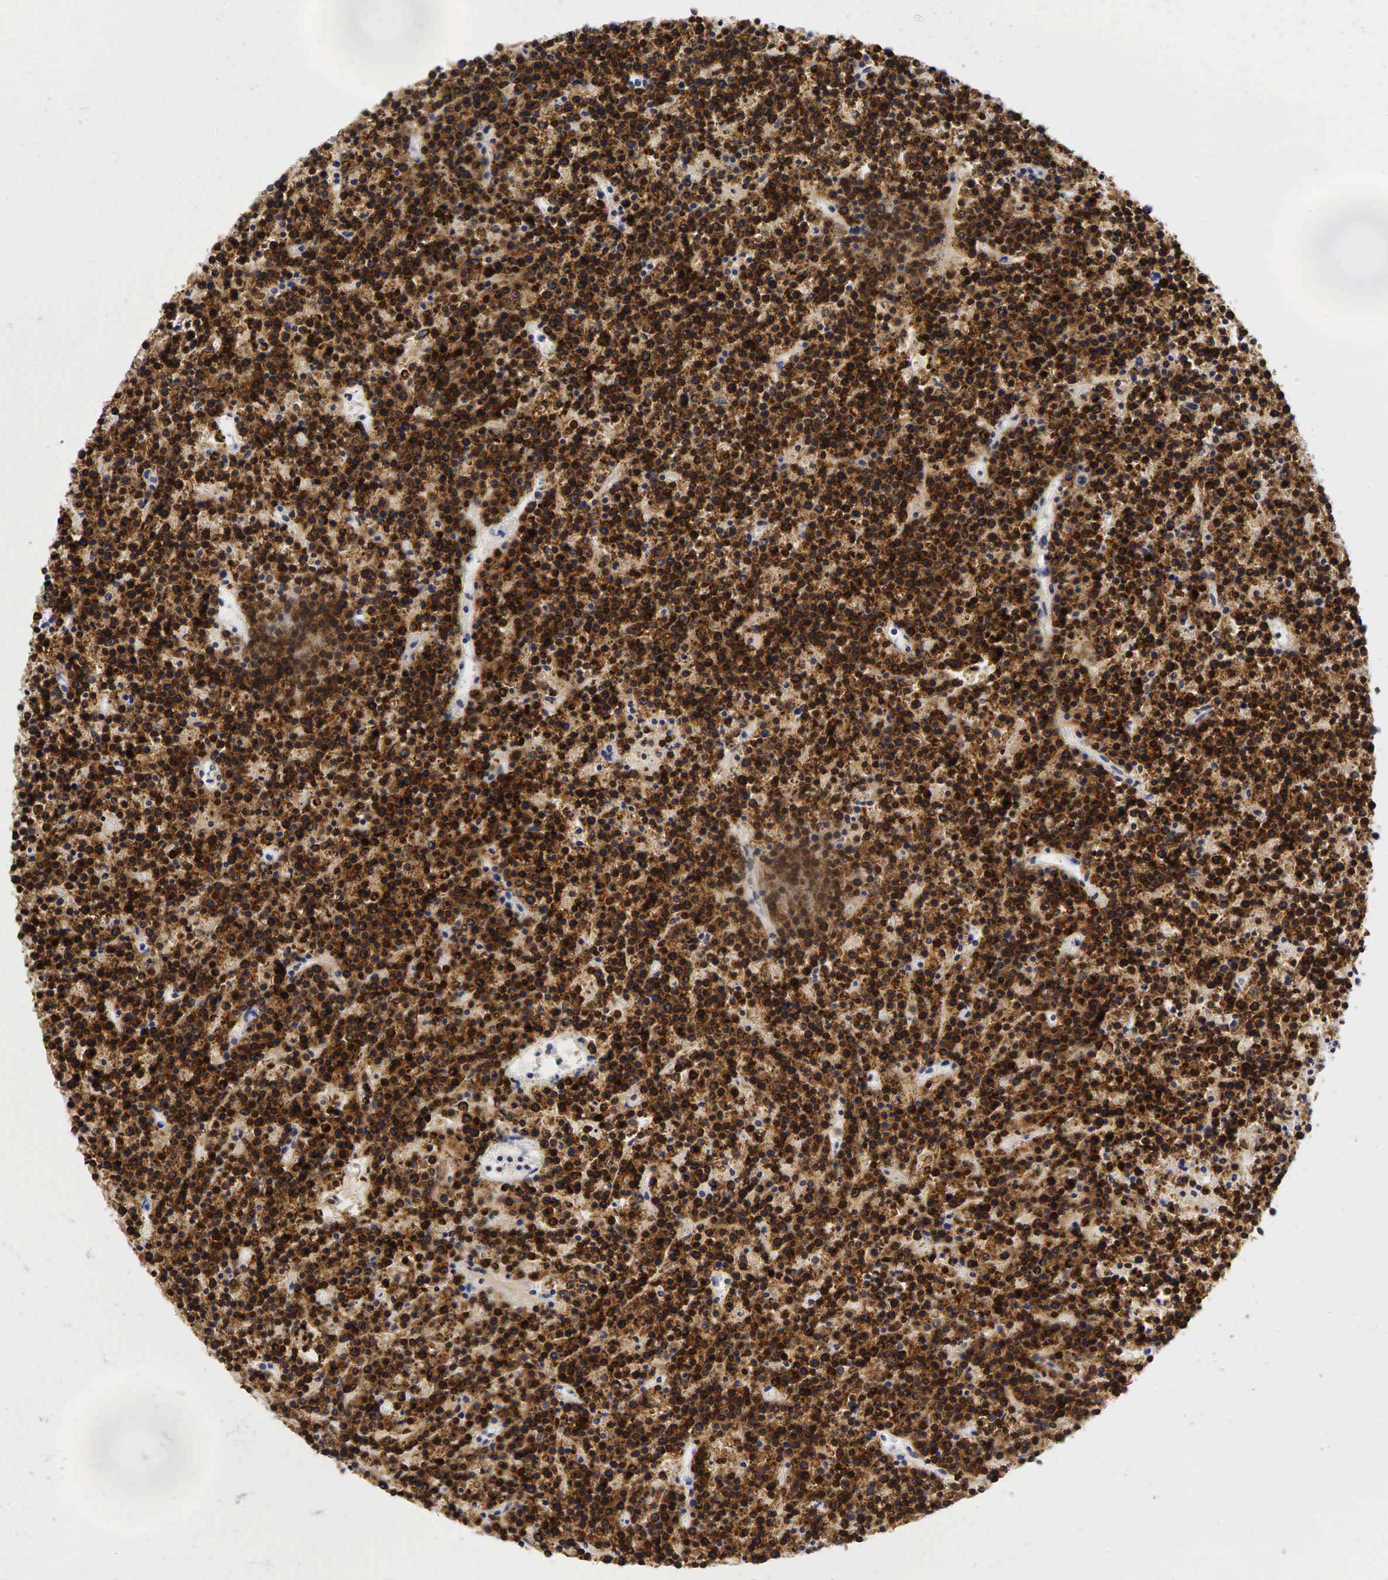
{"staining": {"intensity": "strong", "quantity": ">75%", "location": "cytoplasmic/membranous"}, "tissue": "lymphoma", "cell_type": "Tumor cells", "image_type": "cancer", "snomed": [{"axis": "morphology", "description": "Malignant lymphoma, non-Hodgkin's type, High grade"}, {"axis": "topography", "description": "Ovary"}], "caption": "DAB immunohistochemical staining of human lymphoma exhibits strong cytoplasmic/membranous protein expression in about >75% of tumor cells. (Brightfield microscopy of DAB IHC at high magnification).", "gene": "CD79A", "patient": {"sex": "female", "age": 56}}